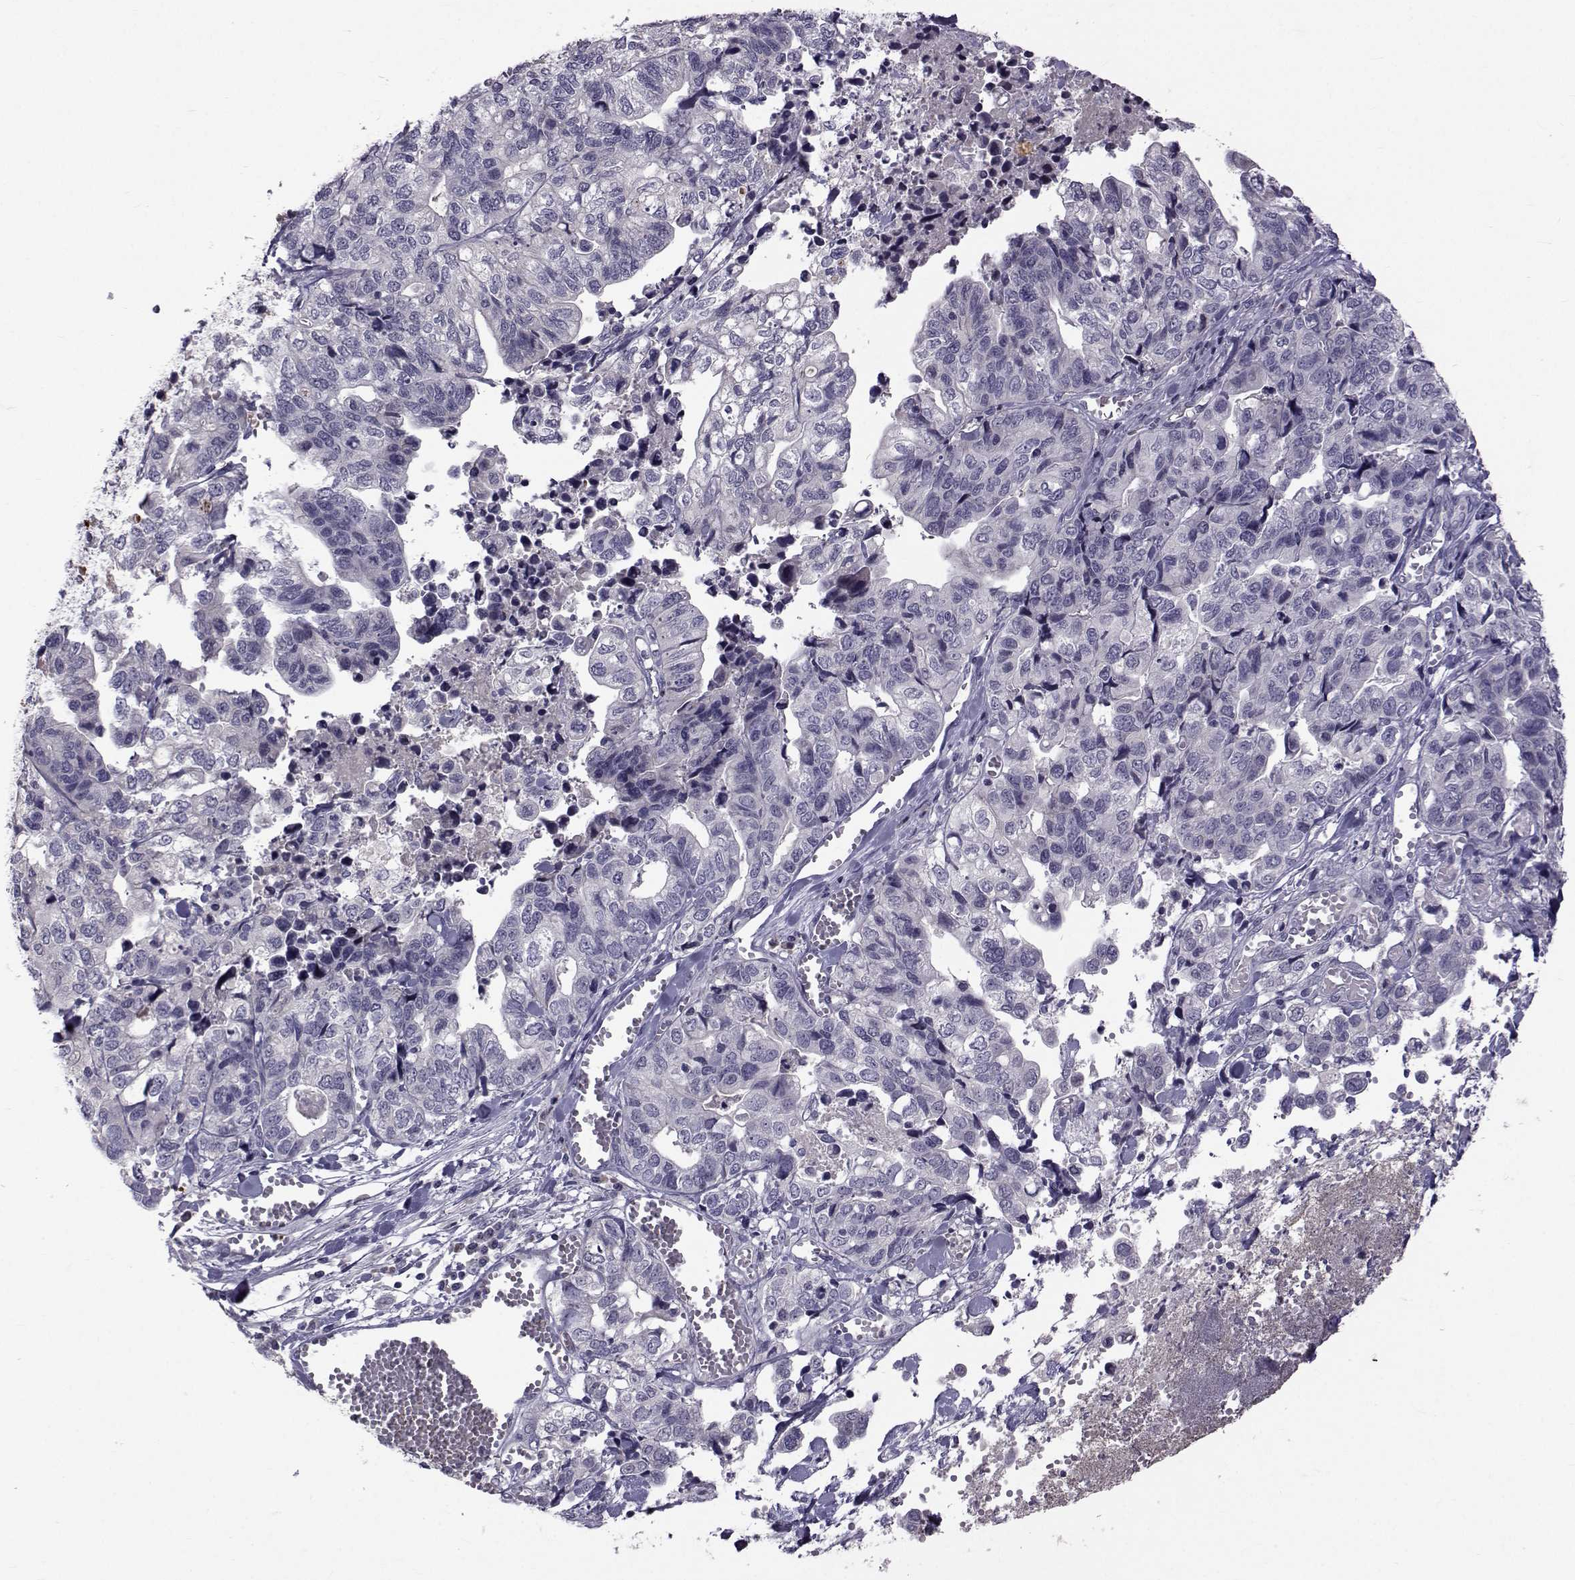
{"staining": {"intensity": "negative", "quantity": "none", "location": "none"}, "tissue": "stomach cancer", "cell_type": "Tumor cells", "image_type": "cancer", "snomed": [{"axis": "morphology", "description": "Adenocarcinoma, NOS"}, {"axis": "topography", "description": "Stomach, upper"}], "caption": "The histopathology image shows no staining of tumor cells in stomach cancer. (DAB immunohistochemistry with hematoxylin counter stain).", "gene": "TNFRSF11B", "patient": {"sex": "female", "age": 67}}